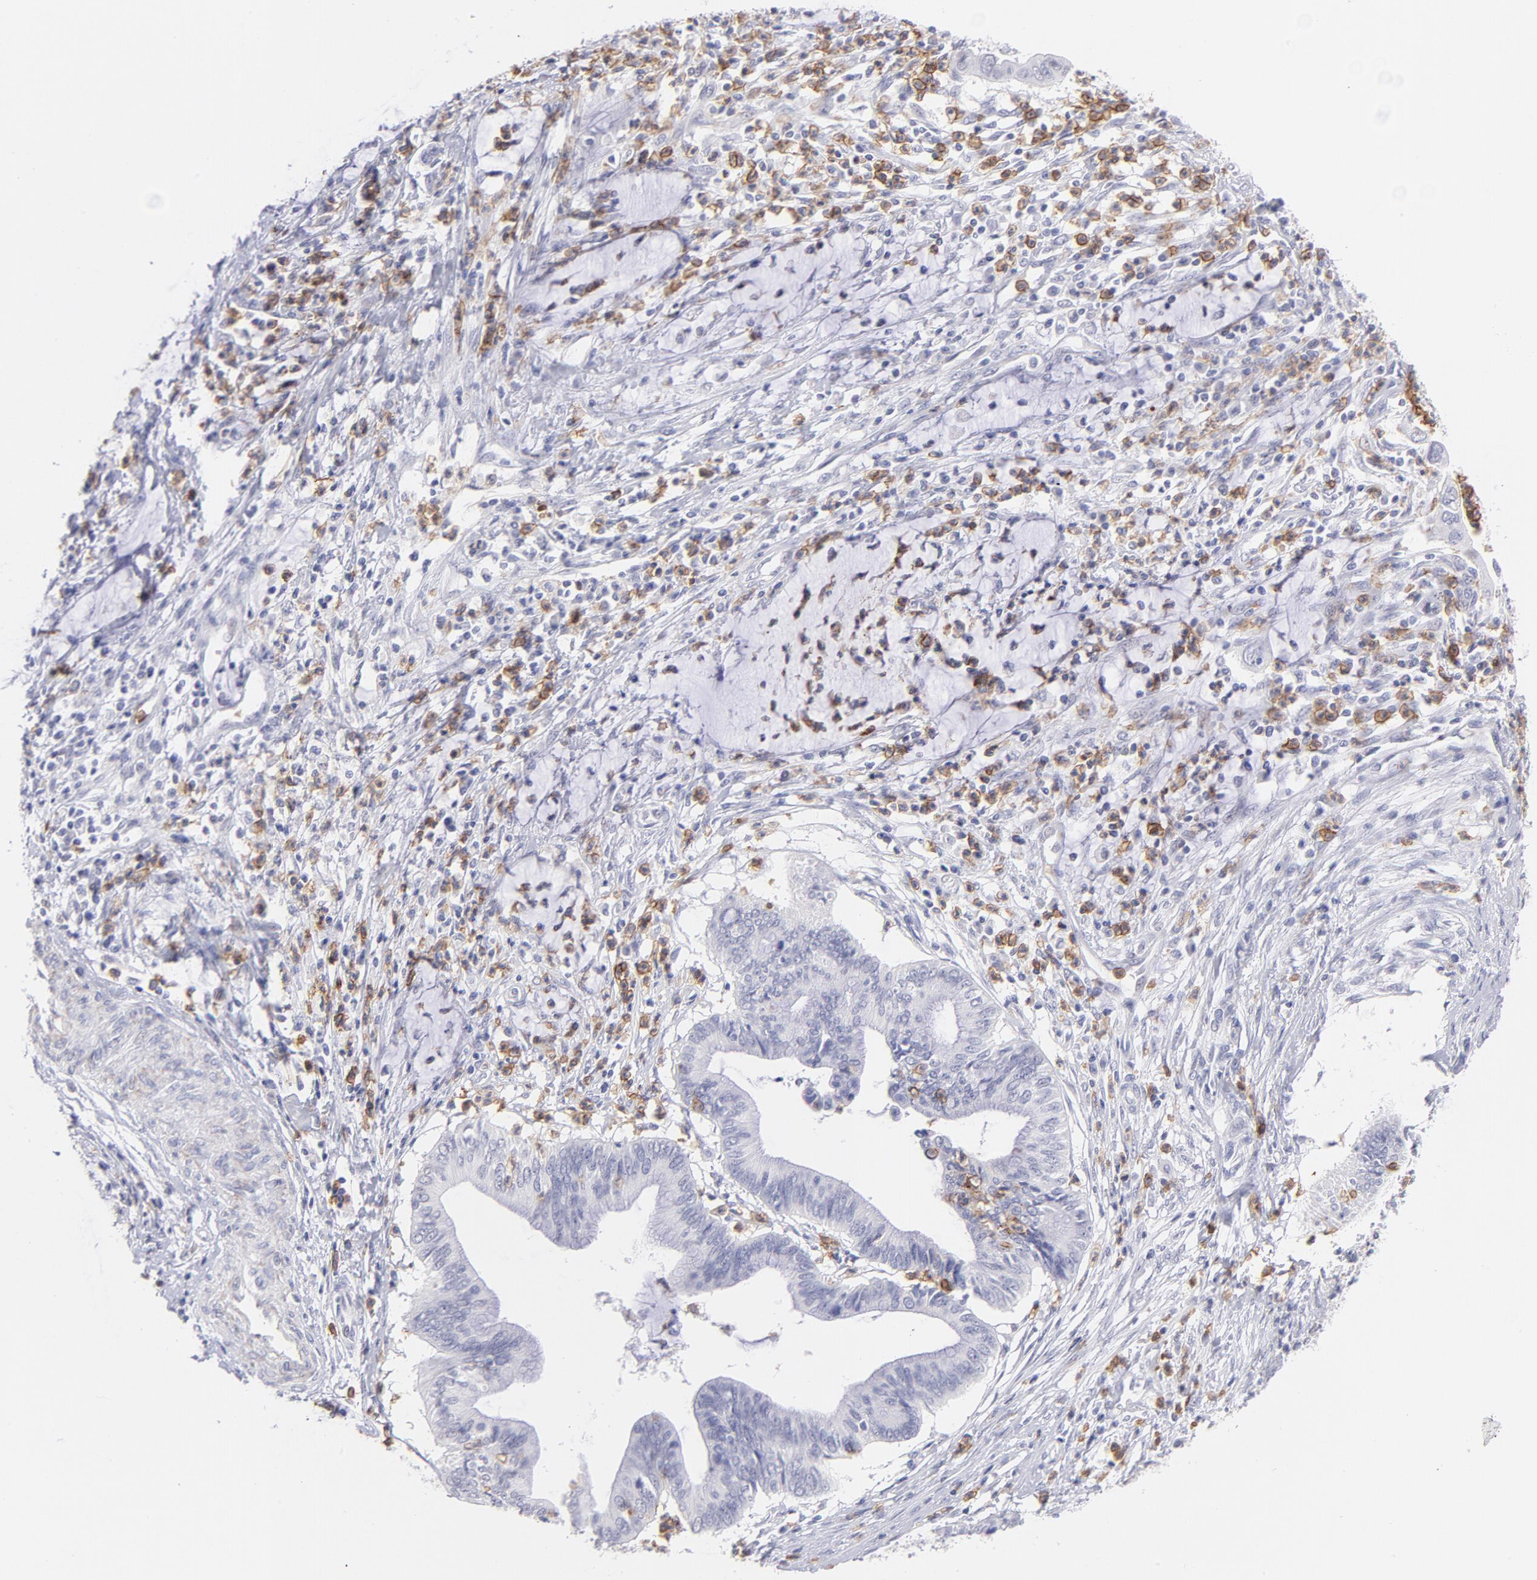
{"staining": {"intensity": "negative", "quantity": "none", "location": "none"}, "tissue": "cervical cancer", "cell_type": "Tumor cells", "image_type": "cancer", "snomed": [{"axis": "morphology", "description": "Adenocarcinoma, NOS"}, {"axis": "topography", "description": "Cervix"}], "caption": "Immunohistochemistry (IHC) micrograph of human cervical adenocarcinoma stained for a protein (brown), which reveals no staining in tumor cells.", "gene": "LTB4R", "patient": {"sex": "female", "age": 36}}